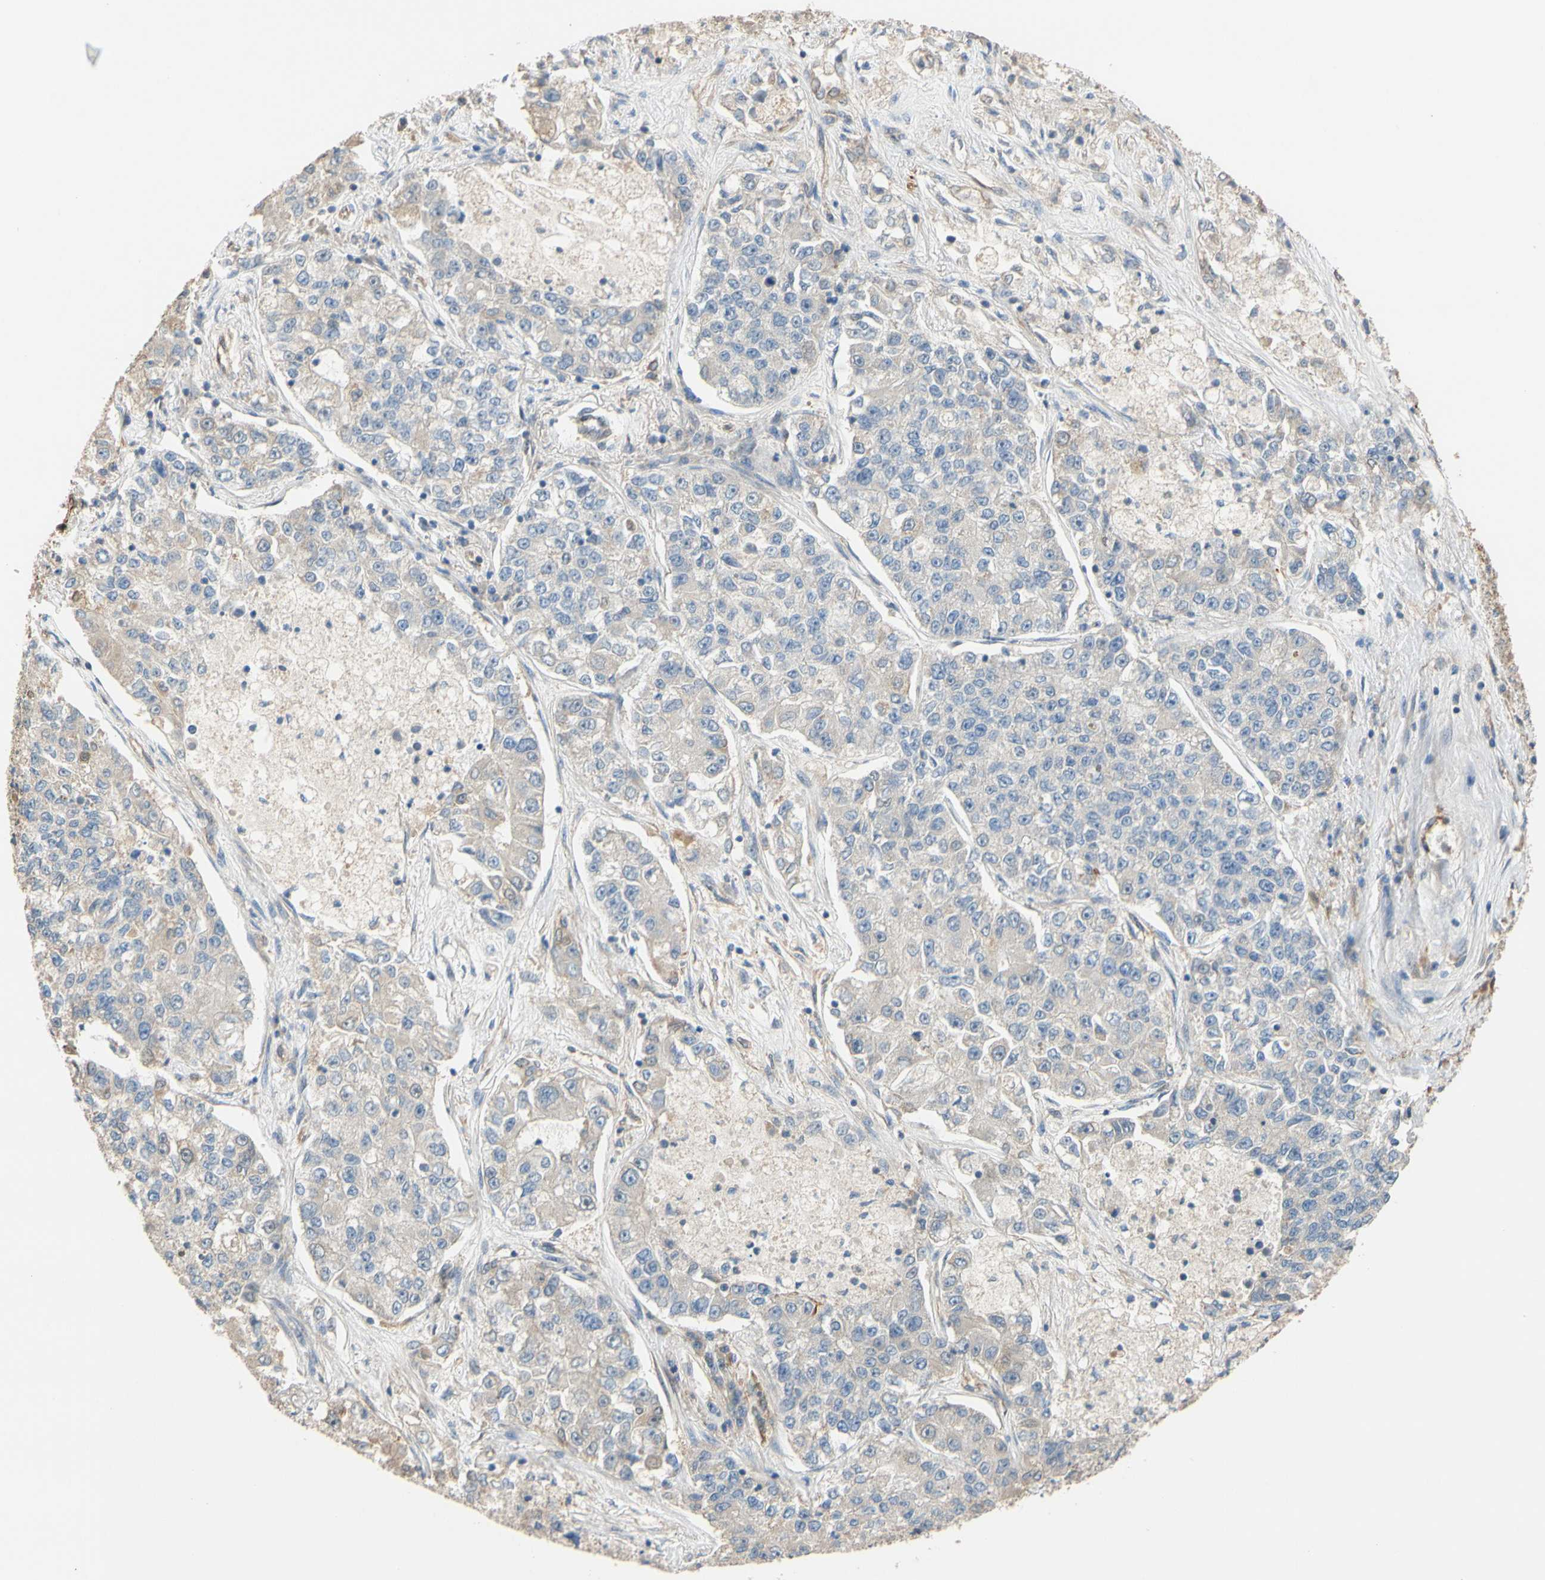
{"staining": {"intensity": "weak", "quantity": ">75%", "location": "cytoplasmic/membranous"}, "tissue": "lung cancer", "cell_type": "Tumor cells", "image_type": "cancer", "snomed": [{"axis": "morphology", "description": "Adenocarcinoma, NOS"}, {"axis": "topography", "description": "Lung"}], "caption": "The micrograph shows a brown stain indicating the presence of a protein in the cytoplasmic/membranous of tumor cells in lung adenocarcinoma.", "gene": "ALDH1A2", "patient": {"sex": "male", "age": 49}}